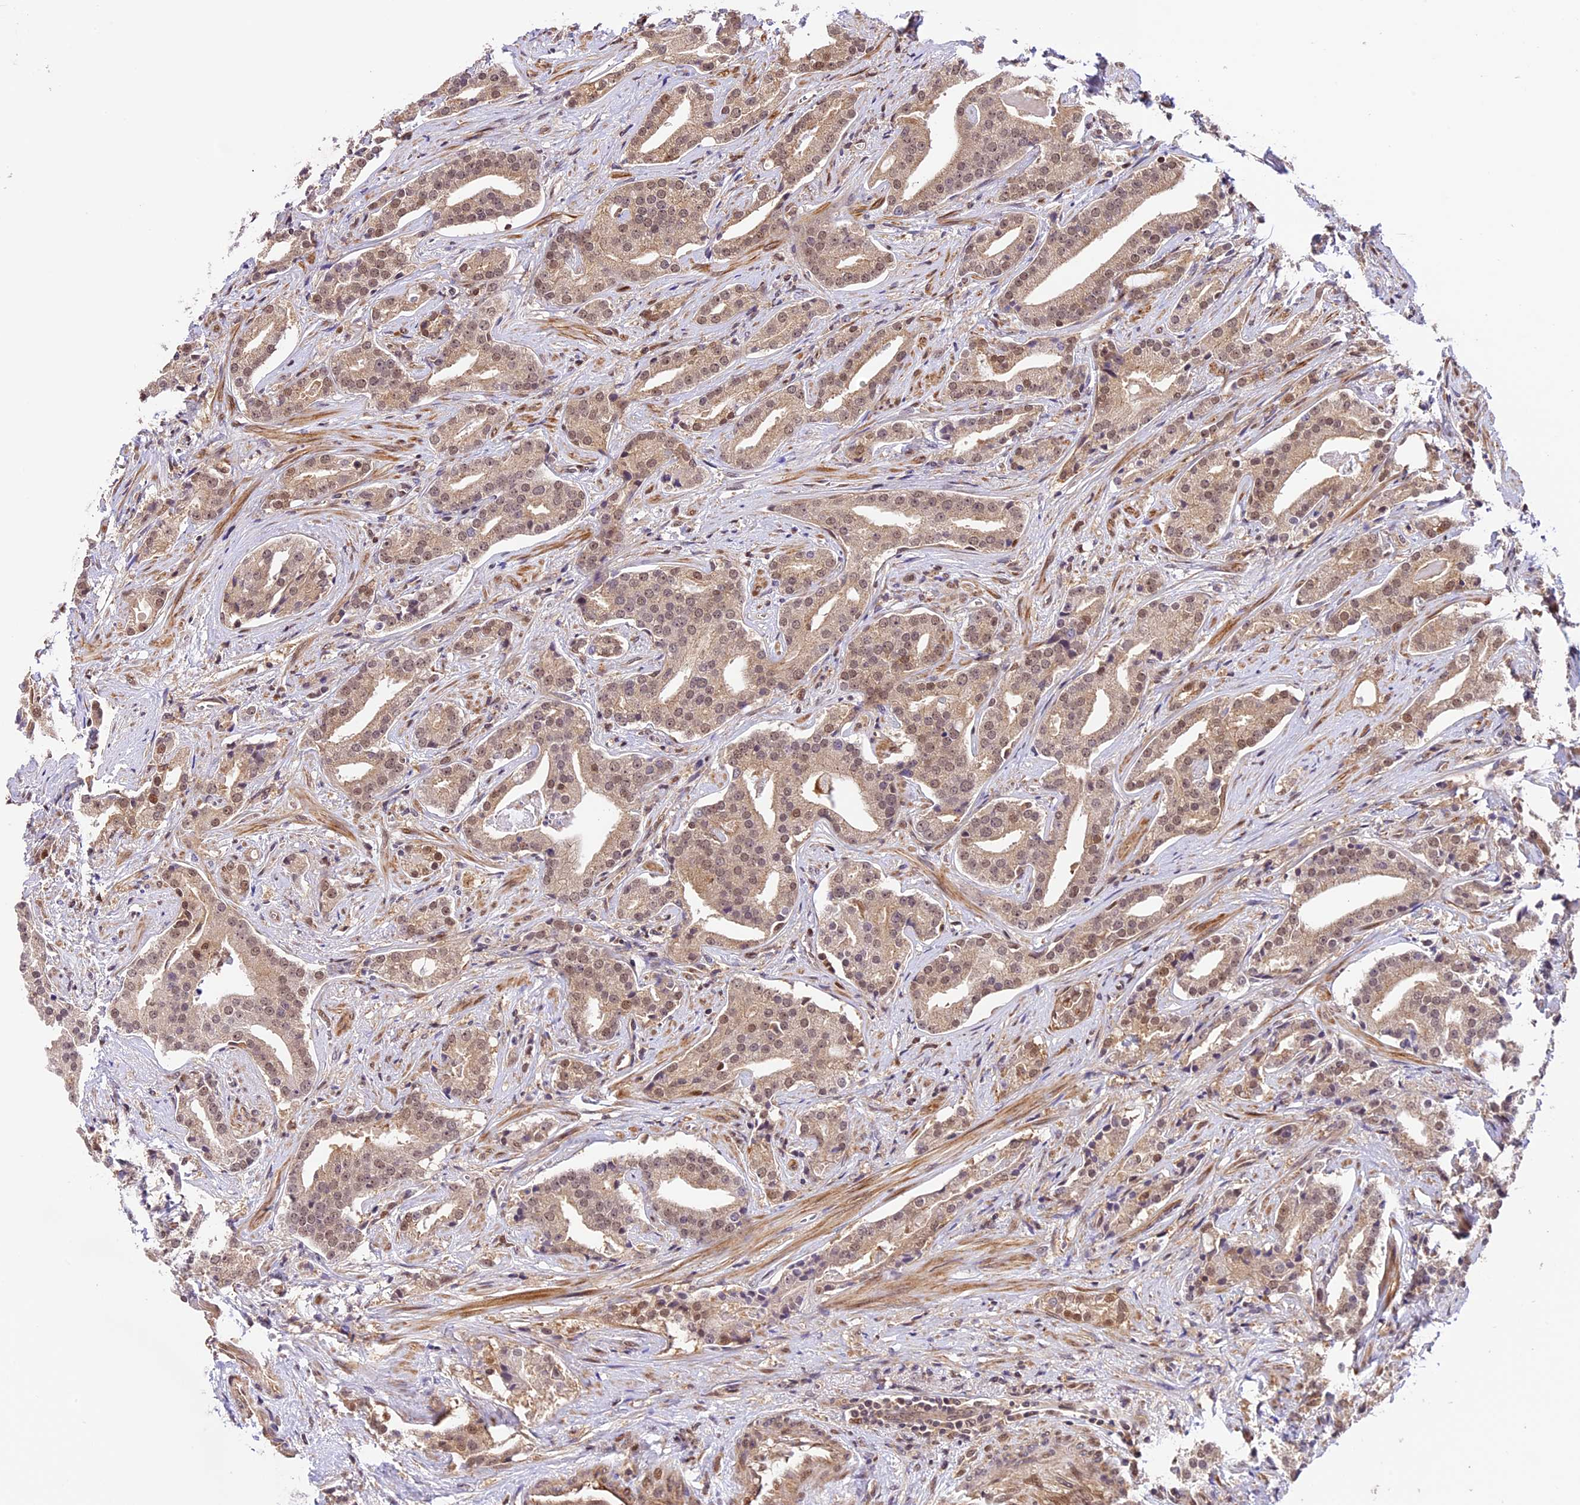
{"staining": {"intensity": "weak", "quantity": ">75%", "location": "cytoplasmic/membranous,nuclear"}, "tissue": "prostate cancer", "cell_type": "Tumor cells", "image_type": "cancer", "snomed": [{"axis": "morphology", "description": "Adenocarcinoma, Low grade"}, {"axis": "topography", "description": "Prostate"}], "caption": "Protein expression analysis of prostate cancer (adenocarcinoma (low-grade)) reveals weak cytoplasmic/membranous and nuclear positivity in approximately >75% of tumor cells.", "gene": "DHX38", "patient": {"sex": "male", "age": 67}}